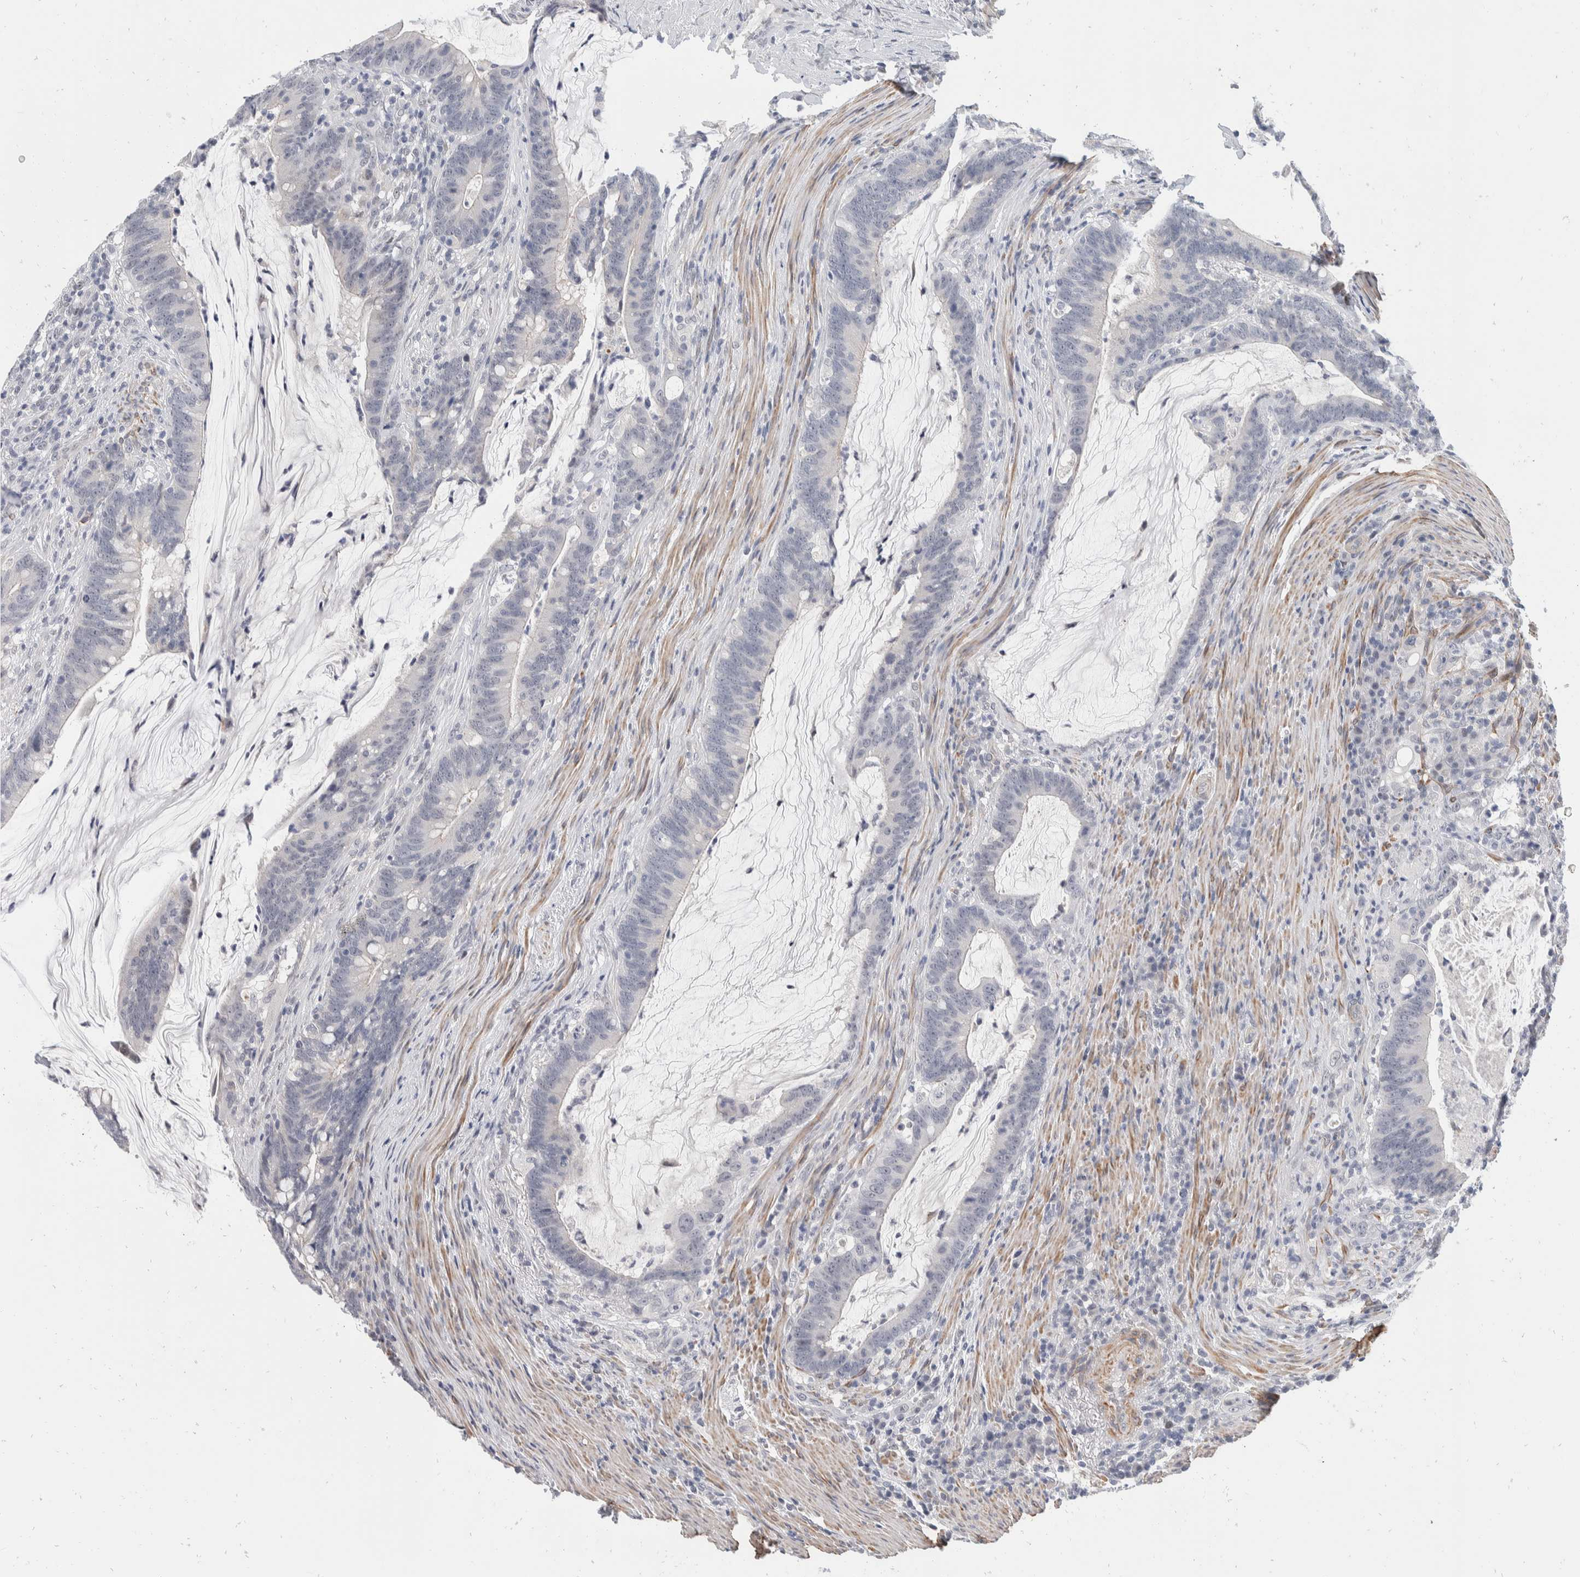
{"staining": {"intensity": "negative", "quantity": "none", "location": "none"}, "tissue": "colorectal cancer", "cell_type": "Tumor cells", "image_type": "cancer", "snomed": [{"axis": "morphology", "description": "Adenocarcinoma, NOS"}, {"axis": "topography", "description": "Colon"}], "caption": "Immunohistochemical staining of adenocarcinoma (colorectal) shows no significant positivity in tumor cells.", "gene": "CATSPERD", "patient": {"sex": "female", "age": 66}}